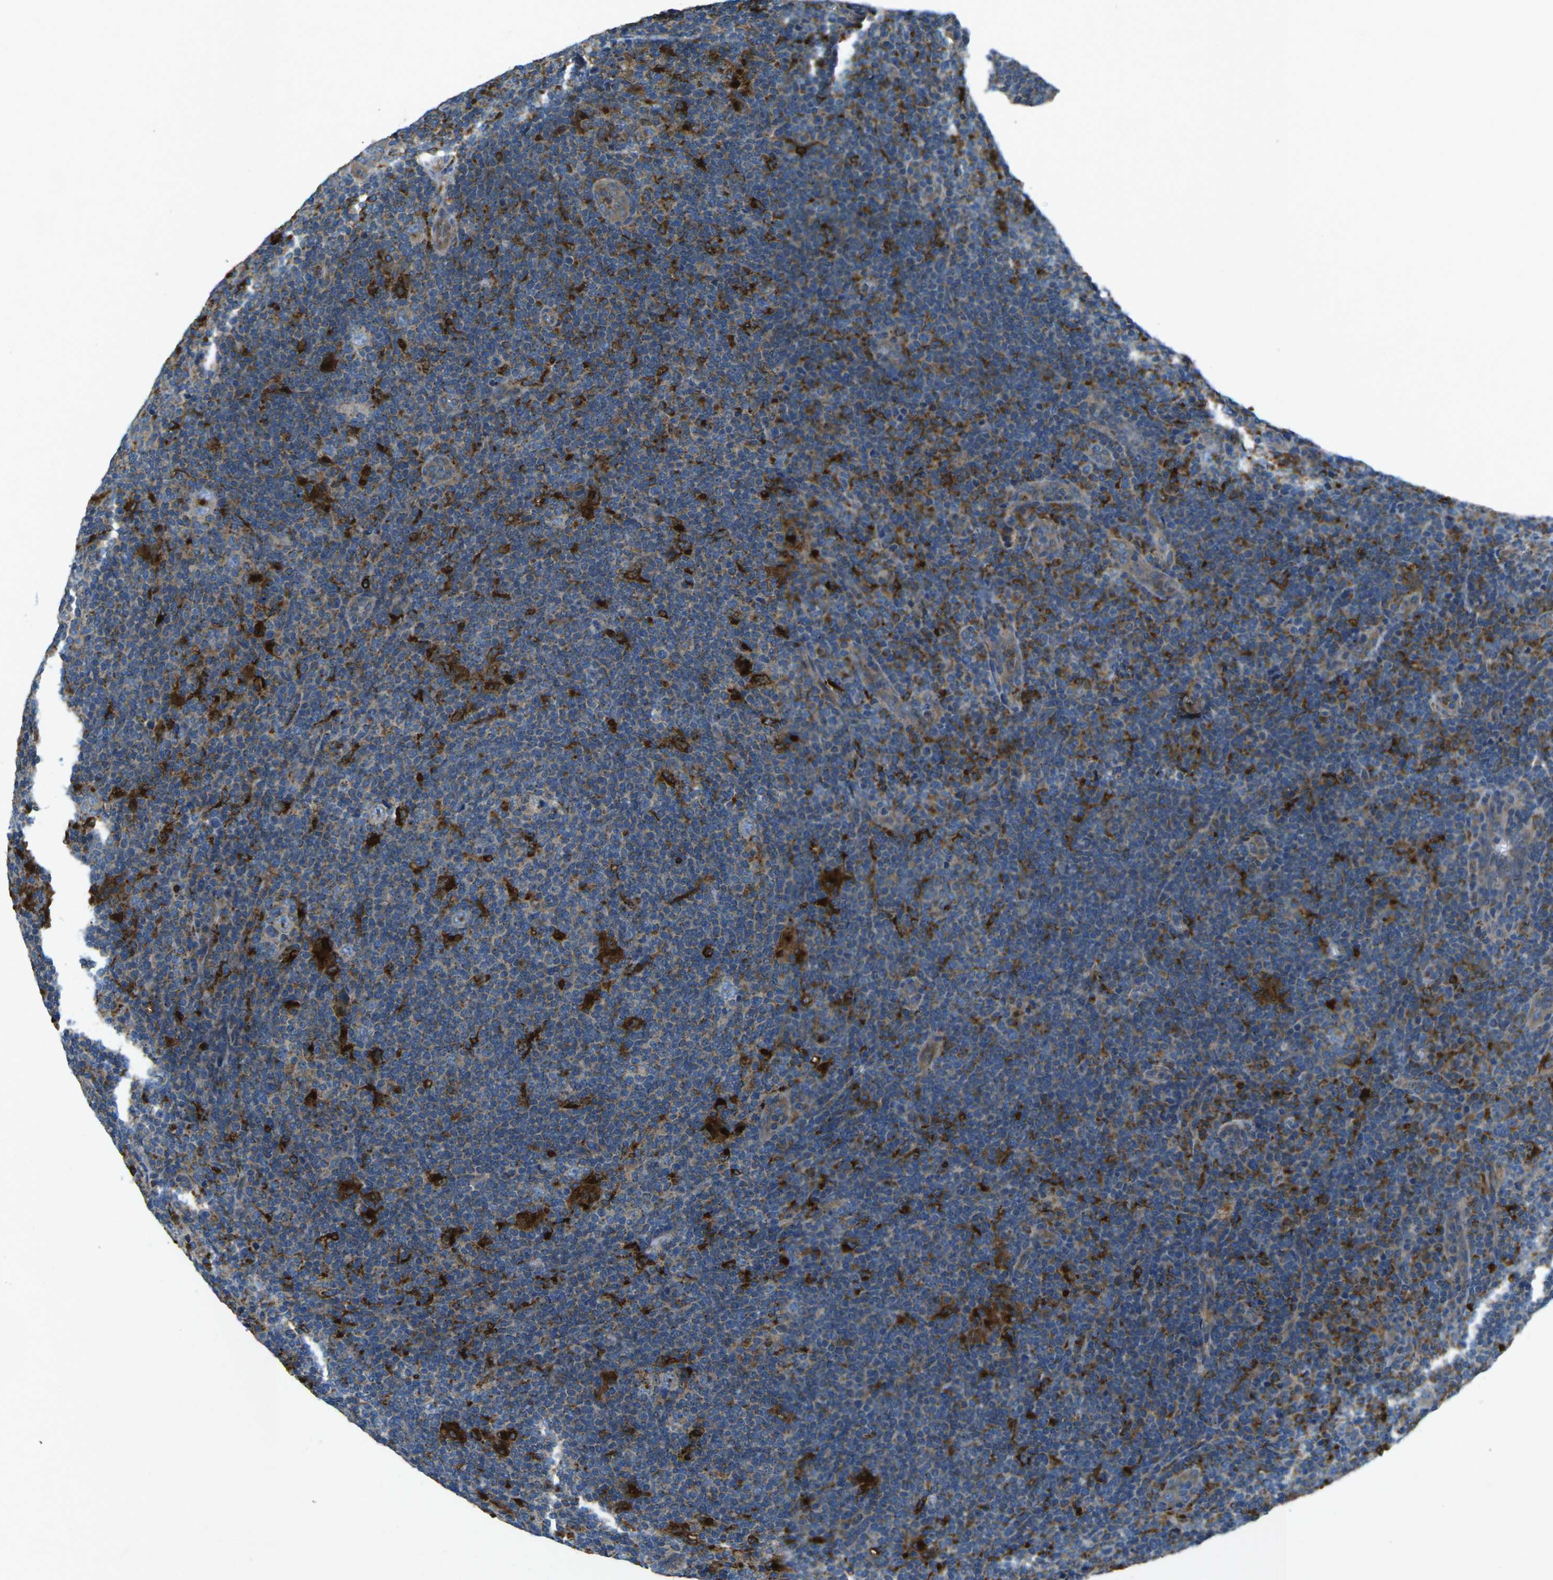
{"staining": {"intensity": "weak", "quantity": "25%-75%", "location": "cytoplasmic/membranous"}, "tissue": "lymphoma", "cell_type": "Tumor cells", "image_type": "cancer", "snomed": [{"axis": "morphology", "description": "Hodgkin's disease, NOS"}, {"axis": "topography", "description": "Lymph node"}], "caption": "Protein expression analysis of lymphoma reveals weak cytoplasmic/membranous staining in approximately 25%-75% of tumor cells.", "gene": "CDK17", "patient": {"sex": "female", "age": 57}}